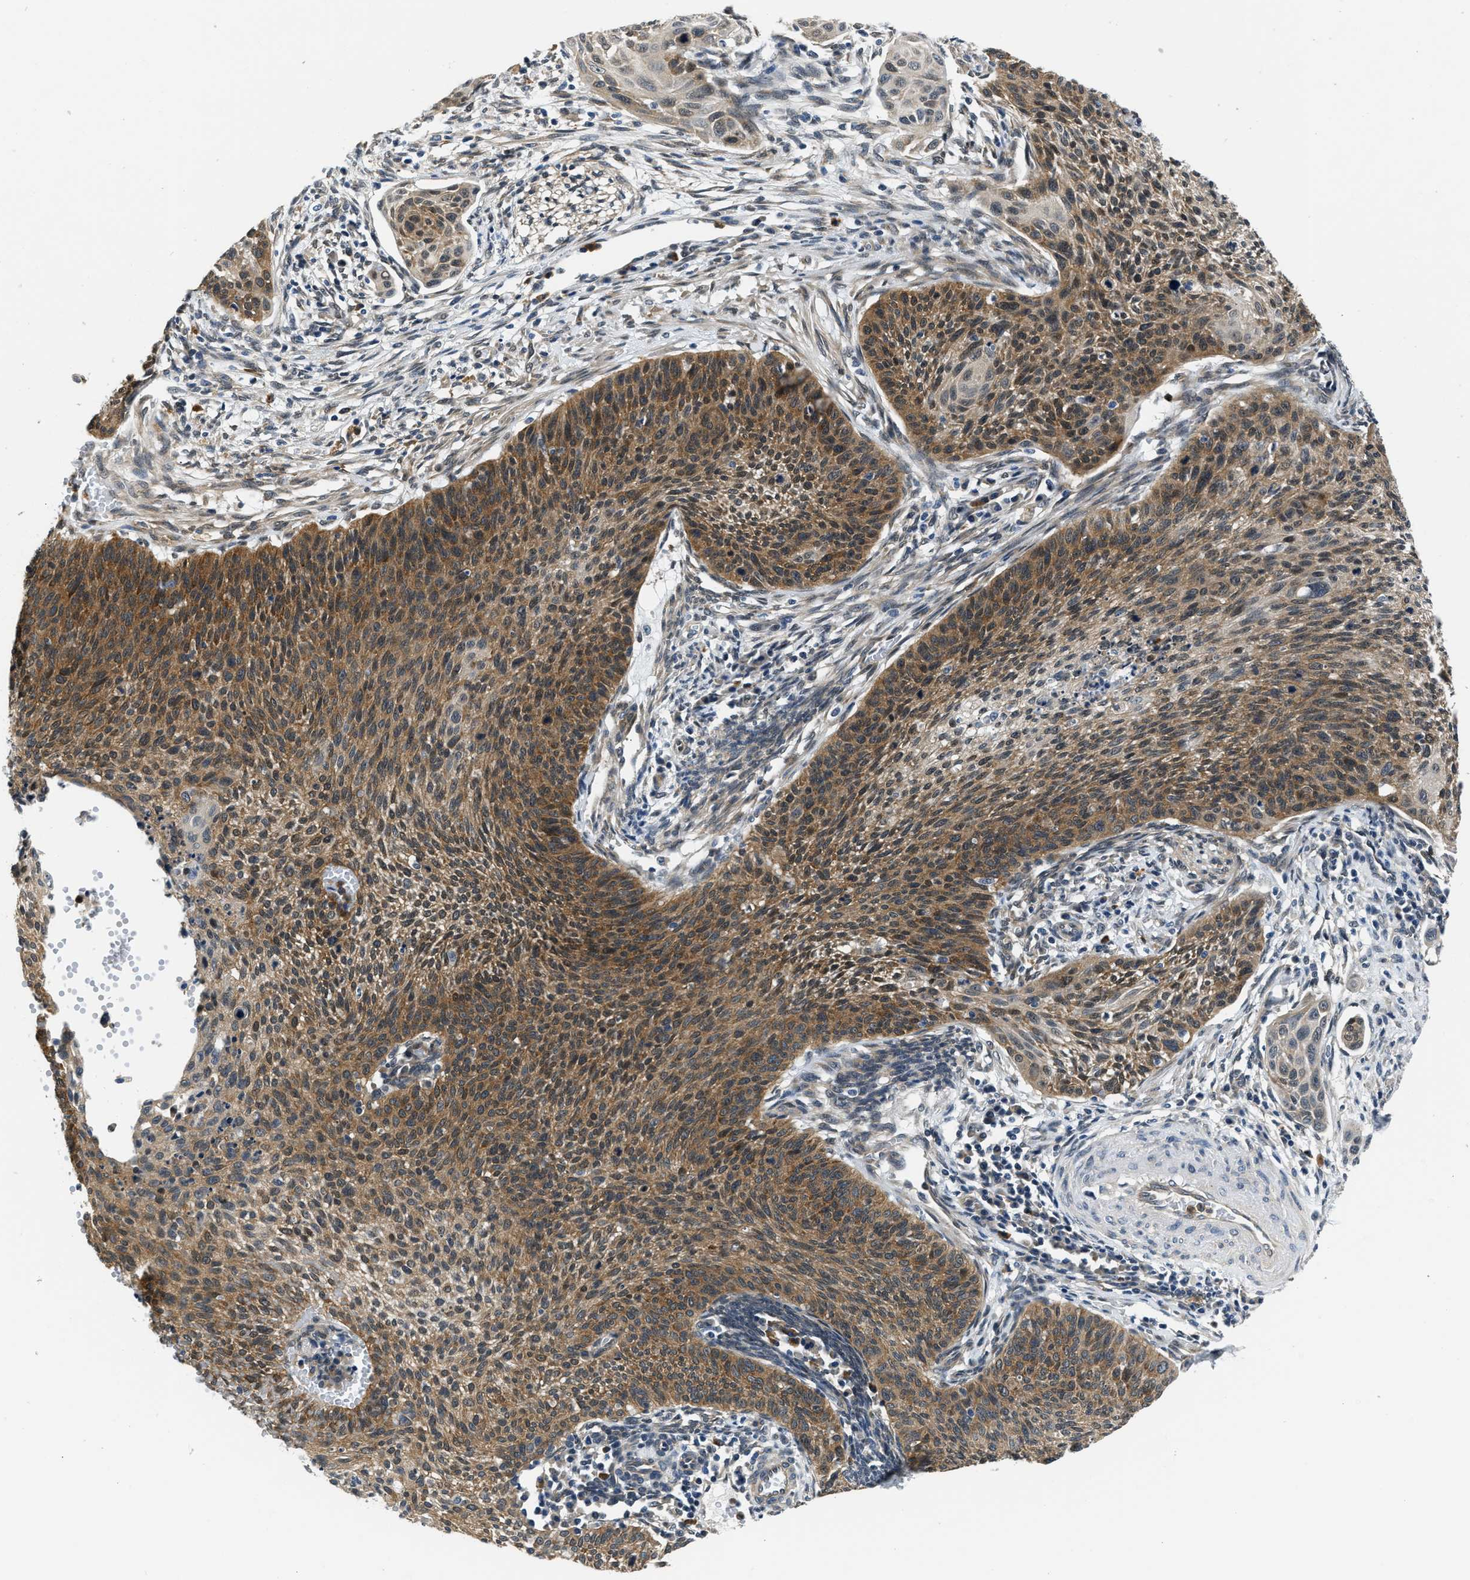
{"staining": {"intensity": "moderate", "quantity": ">75%", "location": "cytoplasmic/membranous,nuclear"}, "tissue": "cervical cancer", "cell_type": "Tumor cells", "image_type": "cancer", "snomed": [{"axis": "morphology", "description": "Squamous cell carcinoma, NOS"}, {"axis": "topography", "description": "Cervix"}], "caption": "Protein expression analysis of cervical squamous cell carcinoma demonstrates moderate cytoplasmic/membranous and nuclear staining in about >75% of tumor cells.", "gene": "SMAD4", "patient": {"sex": "female", "age": 70}}